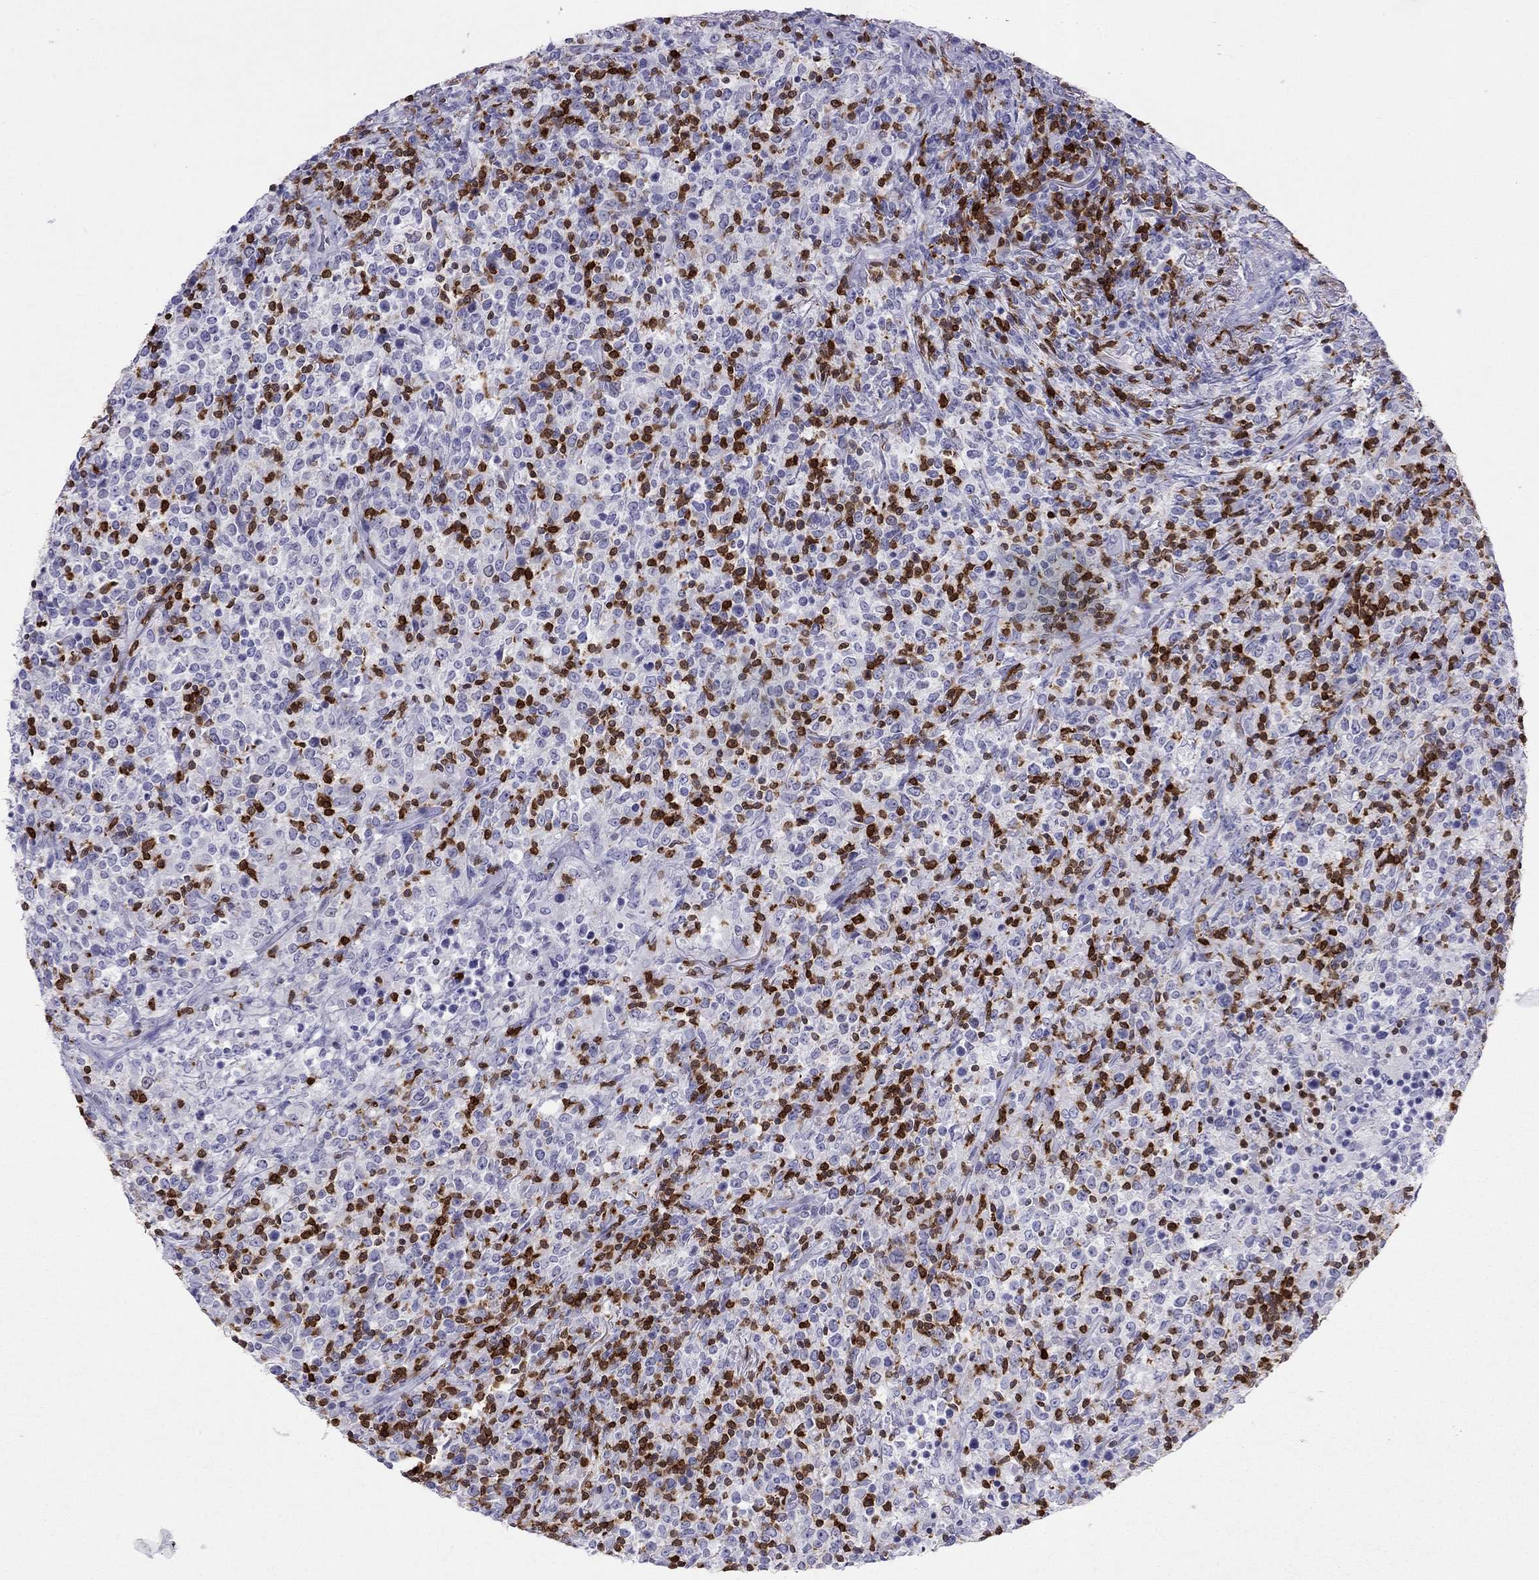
{"staining": {"intensity": "negative", "quantity": "none", "location": "none"}, "tissue": "lymphoma", "cell_type": "Tumor cells", "image_type": "cancer", "snomed": [{"axis": "morphology", "description": "Malignant lymphoma, non-Hodgkin's type, High grade"}, {"axis": "topography", "description": "Lung"}], "caption": "An immunohistochemistry histopathology image of malignant lymphoma, non-Hodgkin's type (high-grade) is shown. There is no staining in tumor cells of malignant lymphoma, non-Hodgkin's type (high-grade).", "gene": "SH2D2A", "patient": {"sex": "male", "age": 79}}